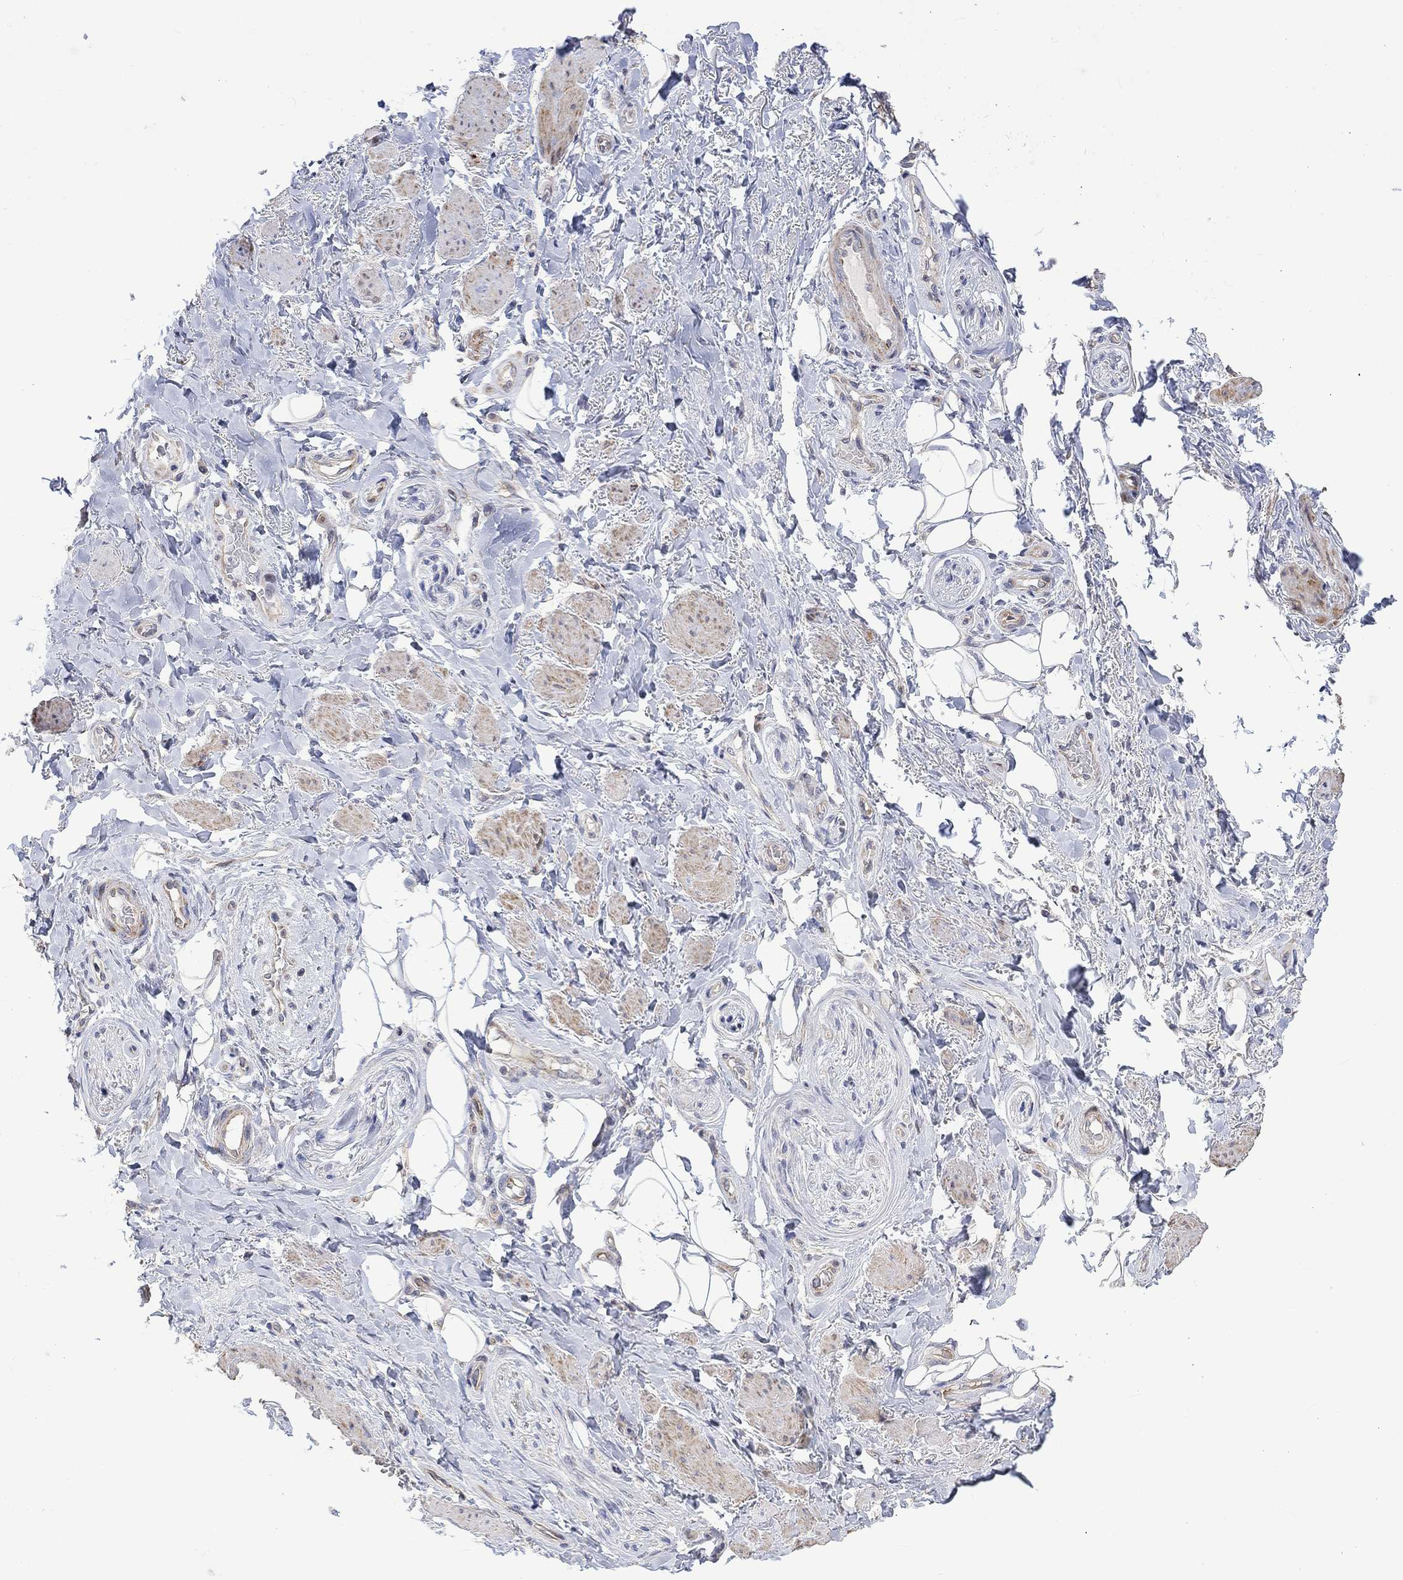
{"staining": {"intensity": "negative", "quantity": "none", "location": "none"}, "tissue": "adipose tissue", "cell_type": "Adipocytes", "image_type": "normal", "snomed": [{"axis": "morphology", "description": "Normal tissue, NOS"}, {"axis": "topography", "description": "Skeletal muscle"}, {"axis": "topography", "description": "Anal"}, {"axis": "topography", "description": "Peripheral nerve tissue"}], "caption": "An immunohistochemistry micrograph of normal adipose tissue is shown. There is no staining in adipocytes of adipose tissue.", "gene": "SLC48A1", "patient": {"sex": "male", "age": 53}}